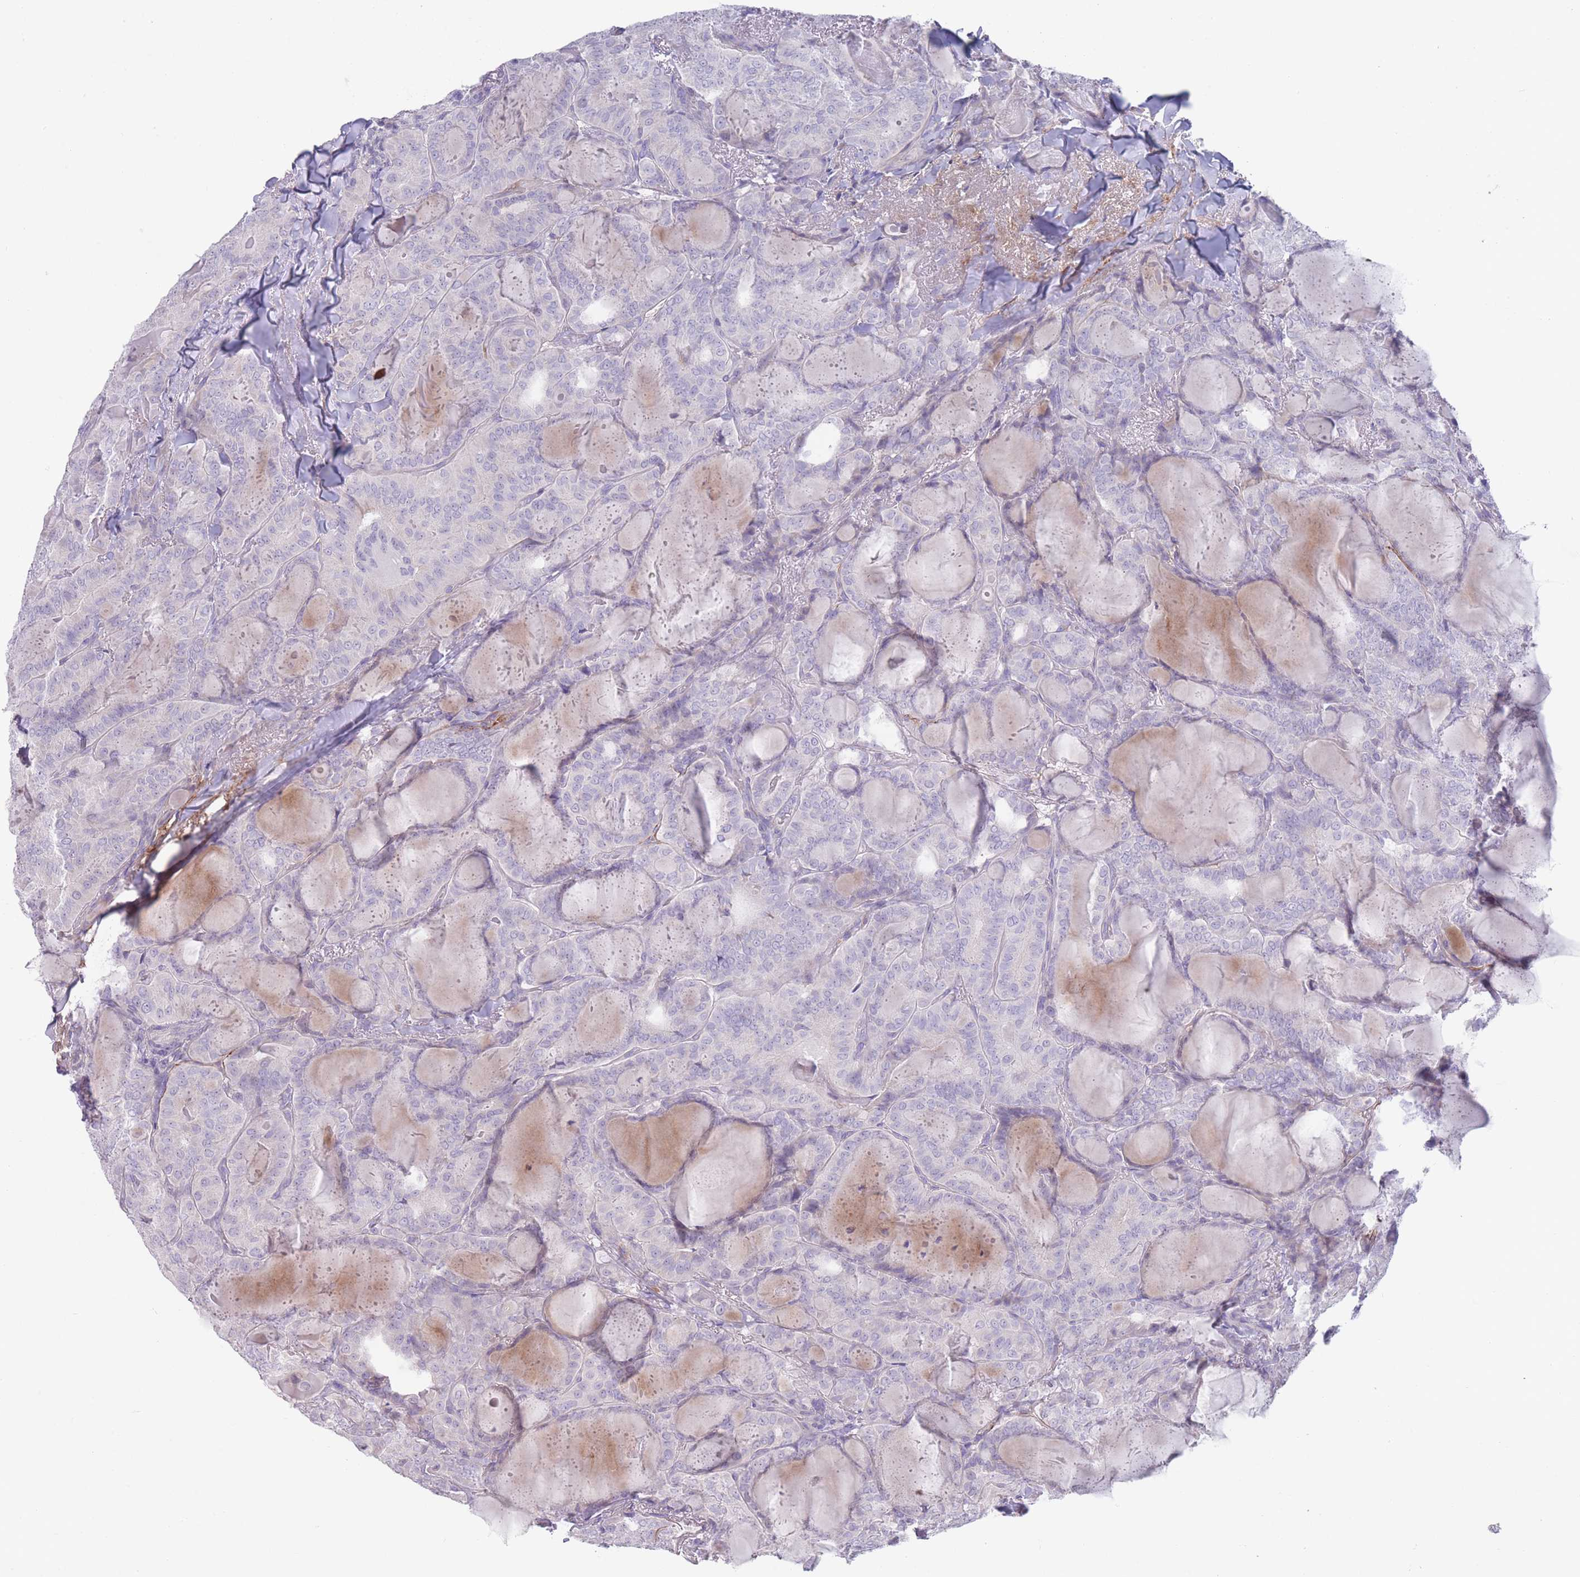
{"staining": {"intensity": "negative", "quantity": "none", "location": "none"}, "tissue": "thyroid cancer", "cell_type": "Tumor cells", "image_type": "cancer", "snomed": [{"axis": "morphology", "description": "Papillary adenocarcinoma, NOS"}, {"axis": "topography", "description": "Thyroid gland"}], "caption": "The histopathology image shows no staining of tumor cells in papillary adenocarcinoma (thyroid). Nuclei are stained in blue.", "gene": "PAIP2B", "patient": {"sex": "female", "age": 68}}